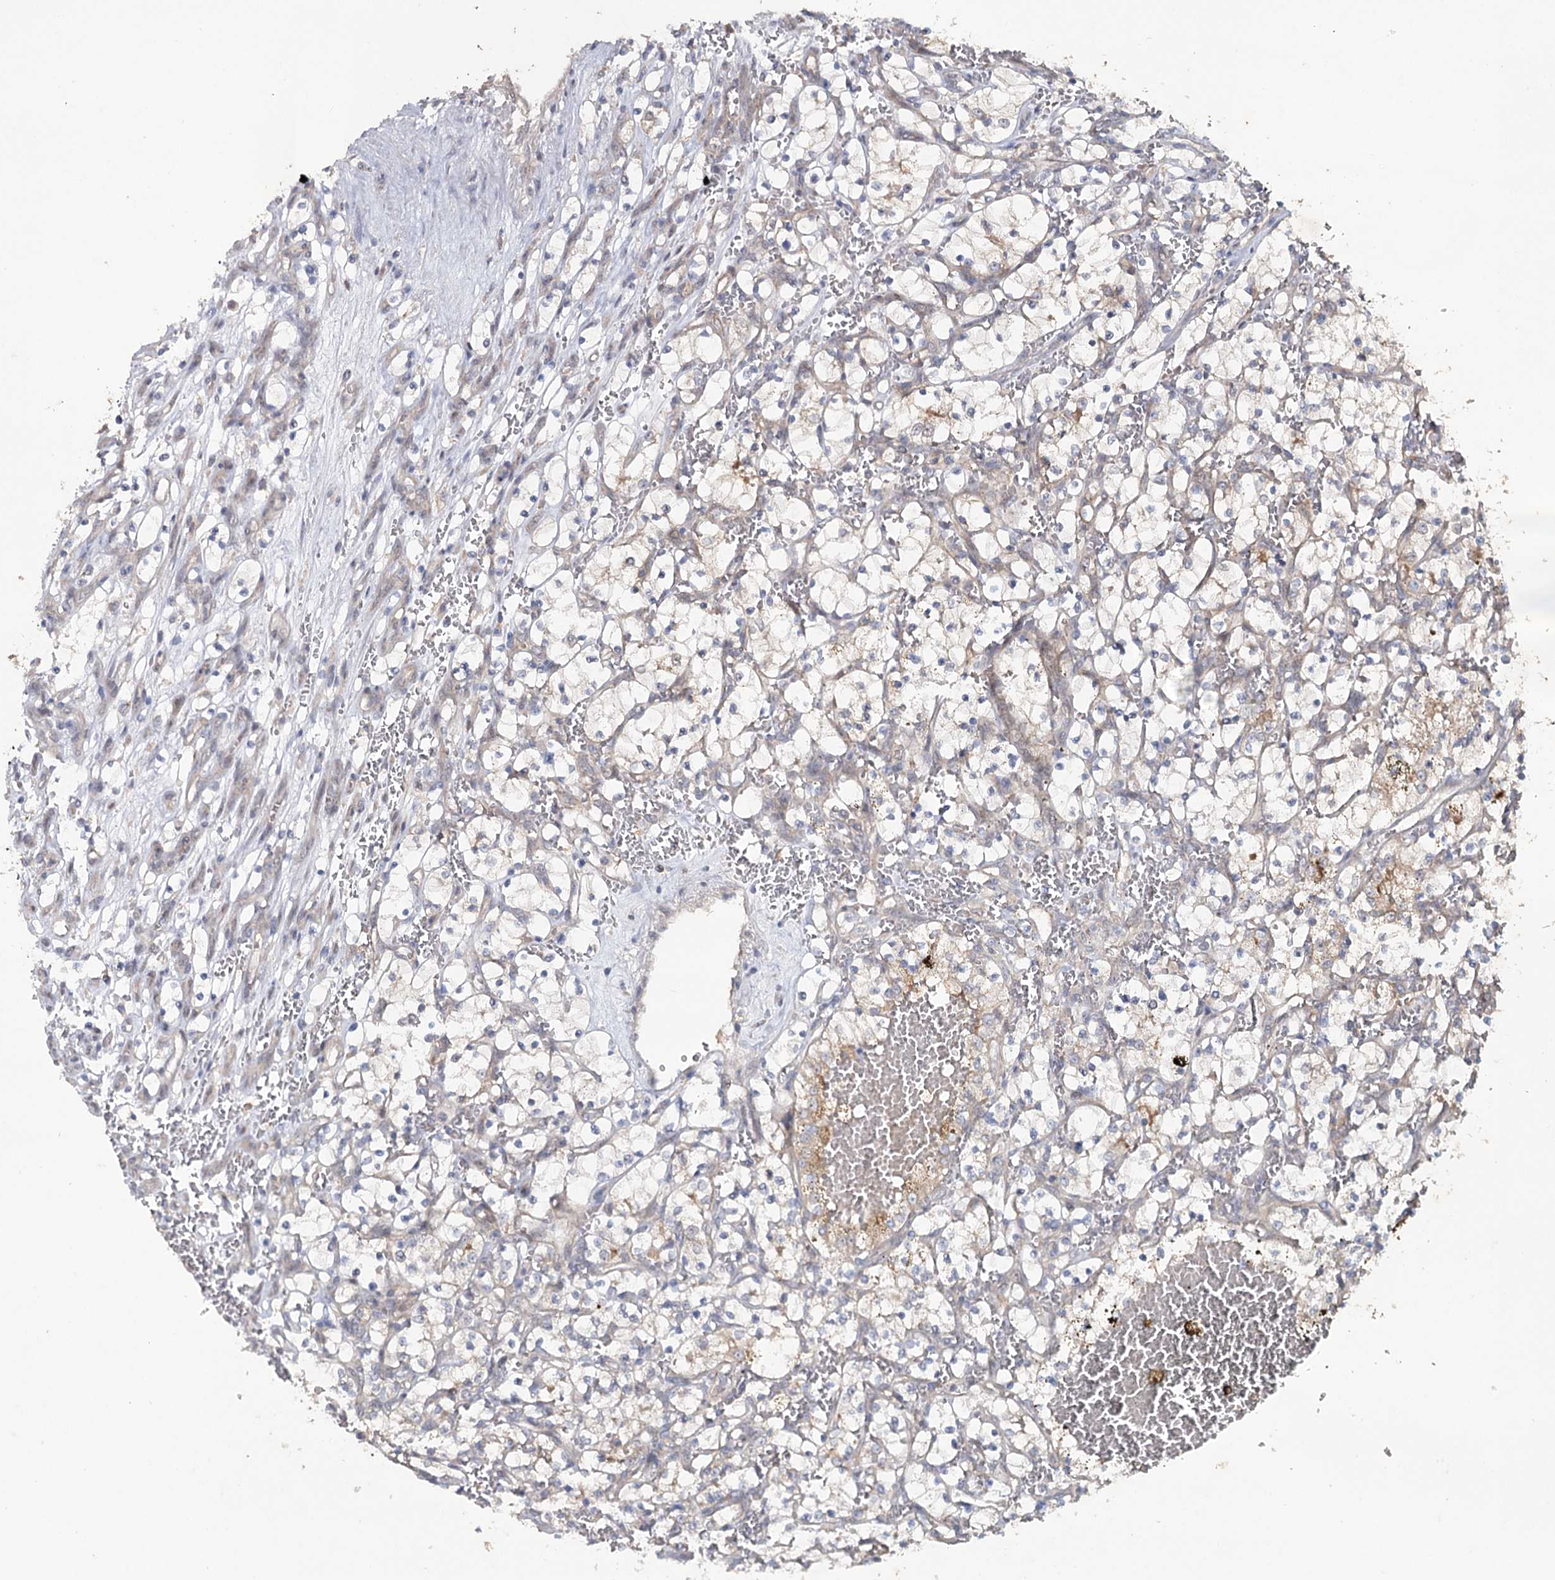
{"staining": {"intensity": "negative", "quantity": "none", "location": "none"}, "tissue": "renal cancer", "cell_type": "Tumor cells", "image_type": "cancer", "snomed": [{"axis": "morphology", "description": "Adenocarcinoma, NOS"}, {"axis": "topography", "description": "Kidney"}], "caption": "IHC of human renal adenocarcinoma shows no staining in tumor cells.", "gene": "MAP3K13", "patient": {"sex": "female", "age": 69}}